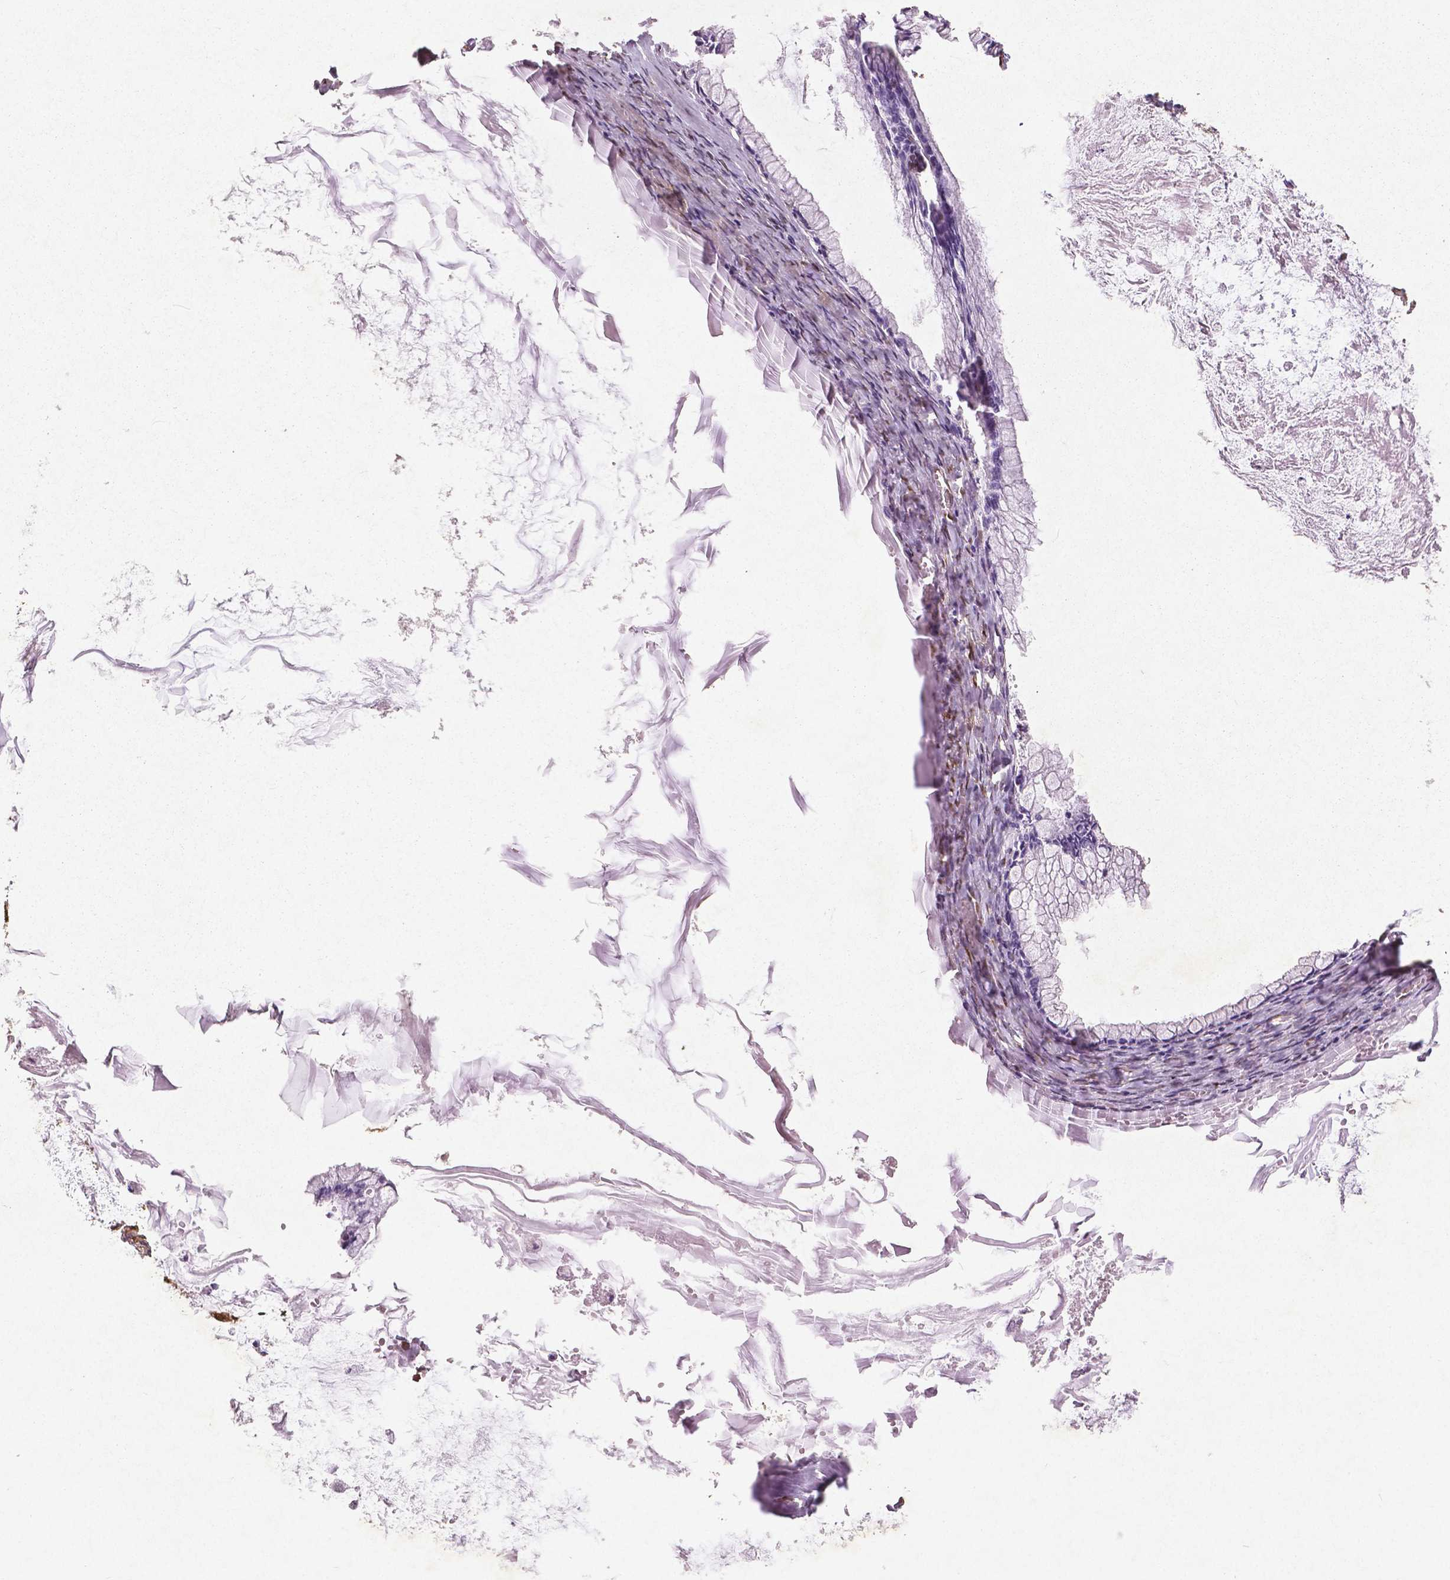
{"staining": {"intensity": "negative", "quantity": "none", "location": "none"}, "tissue": "ovarian cancer", "cell_type": "Tumor cells", "image_type": "cancer", "snomed": [{"axis": "morphology", "description": "Cystadenocarcinoma, mucinous, NOS"}, {"axis": "topography", "description": "Ovary"}], "caption": "This is an immunohistochemistry histopathology image of human mucinous cystadenocarcinoma (ovarian). There is no positivity in tumor cells.", "gene": "WWTR1", "patient": {"sex": "female", "age": 67}}